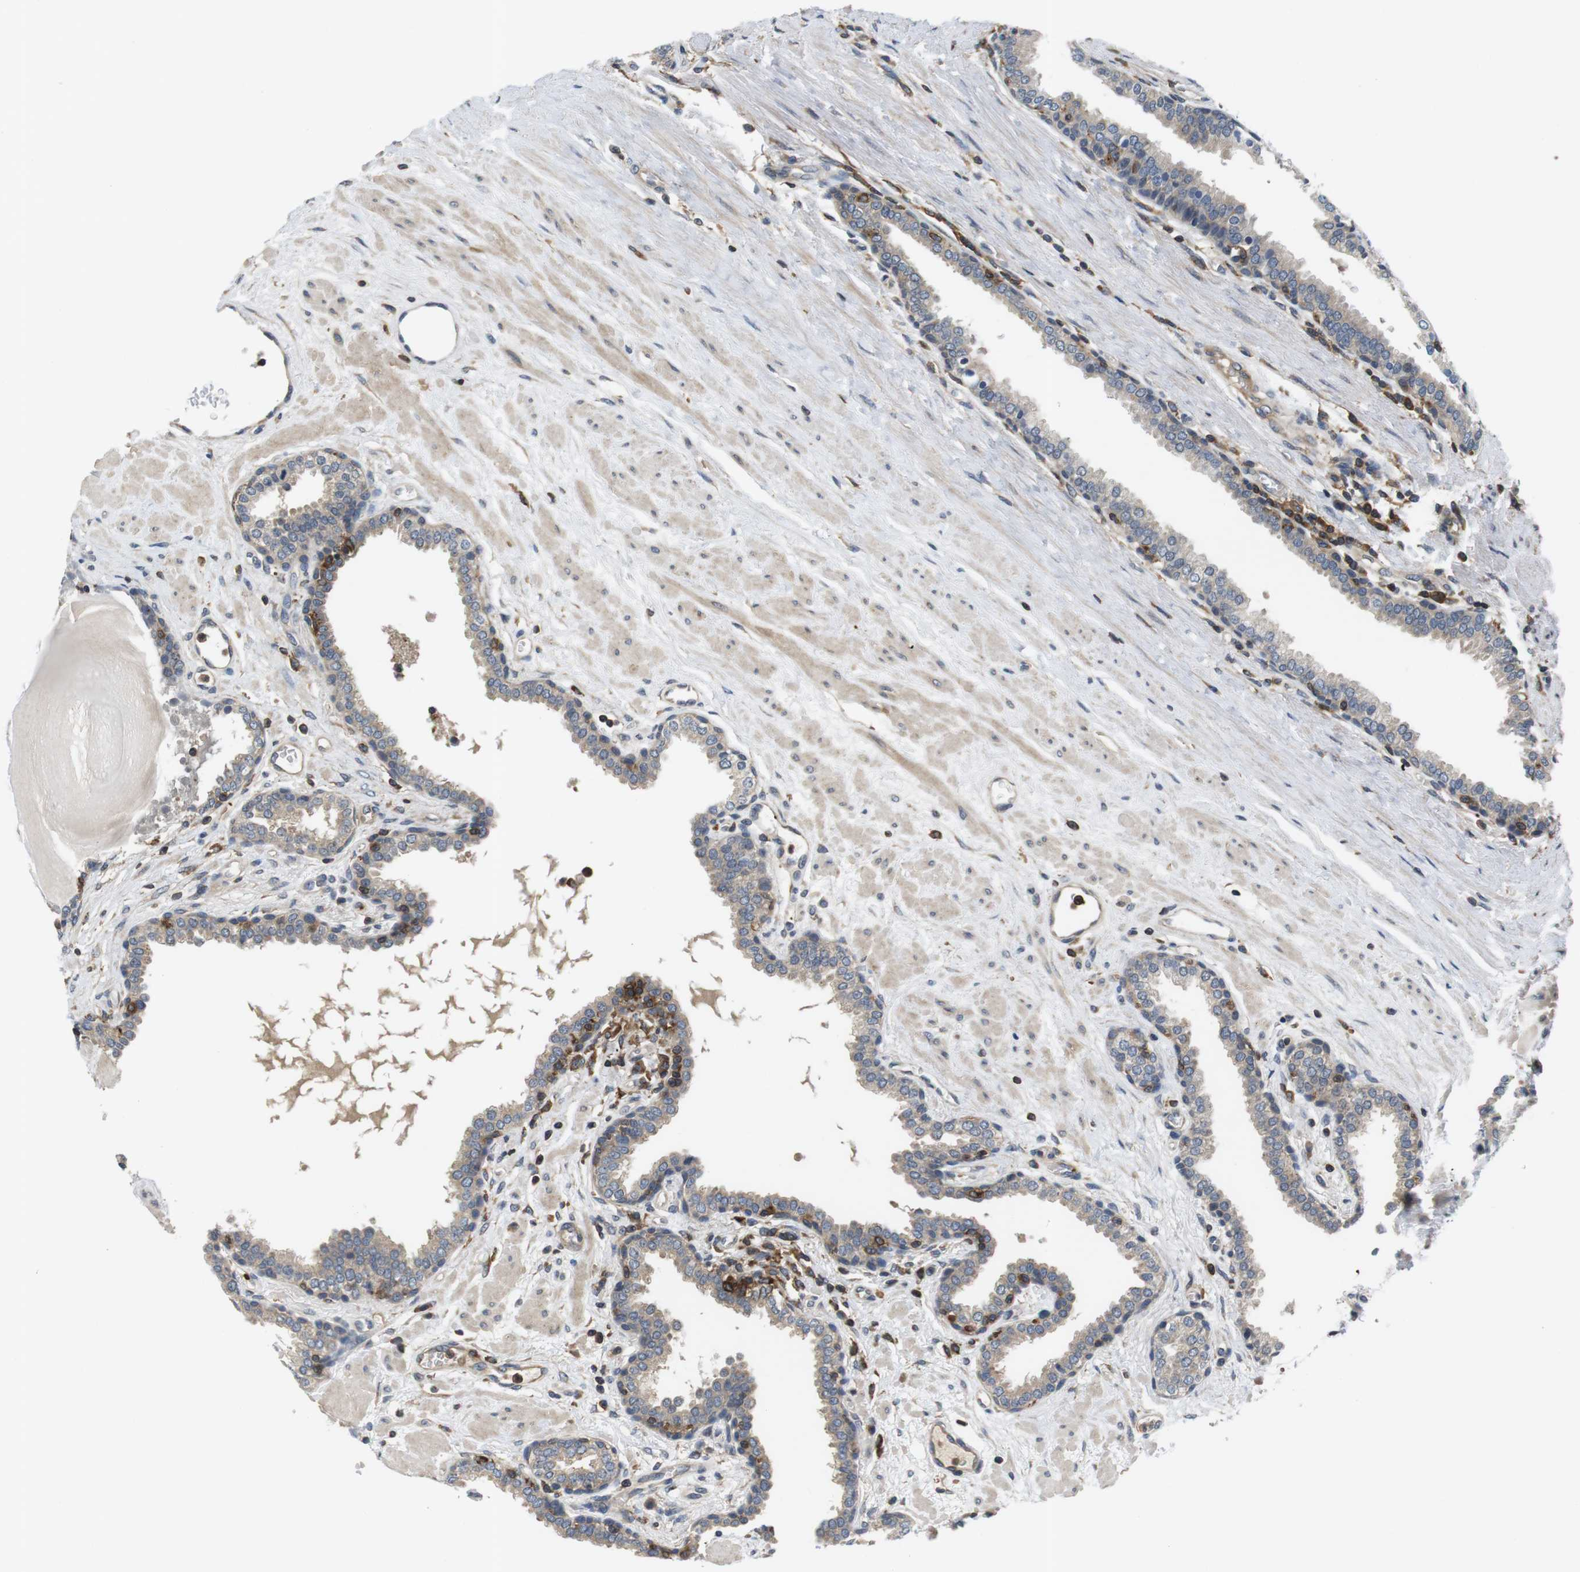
{"staining": {"intensity": "weak", "quantity": "25%-75%", "location": "cytoplasmic/membranous"}, "tissue": "prostate", "cell_type": "Glandular cells", "image_type": "normal", "snomed": [{"axis": "morphology", "description": "Normal tissue, NOS"}, {"axis": "topography", "description": "Prostate"}], "caption": "Immunohistochemical staining of normal prostate demonstrates weak cytoplasmic/membranous protein staining in approximately 25%-75% of glandular cells.", "gene": "HERPUD2", "patient": {"sex": "male", "age": 51}}